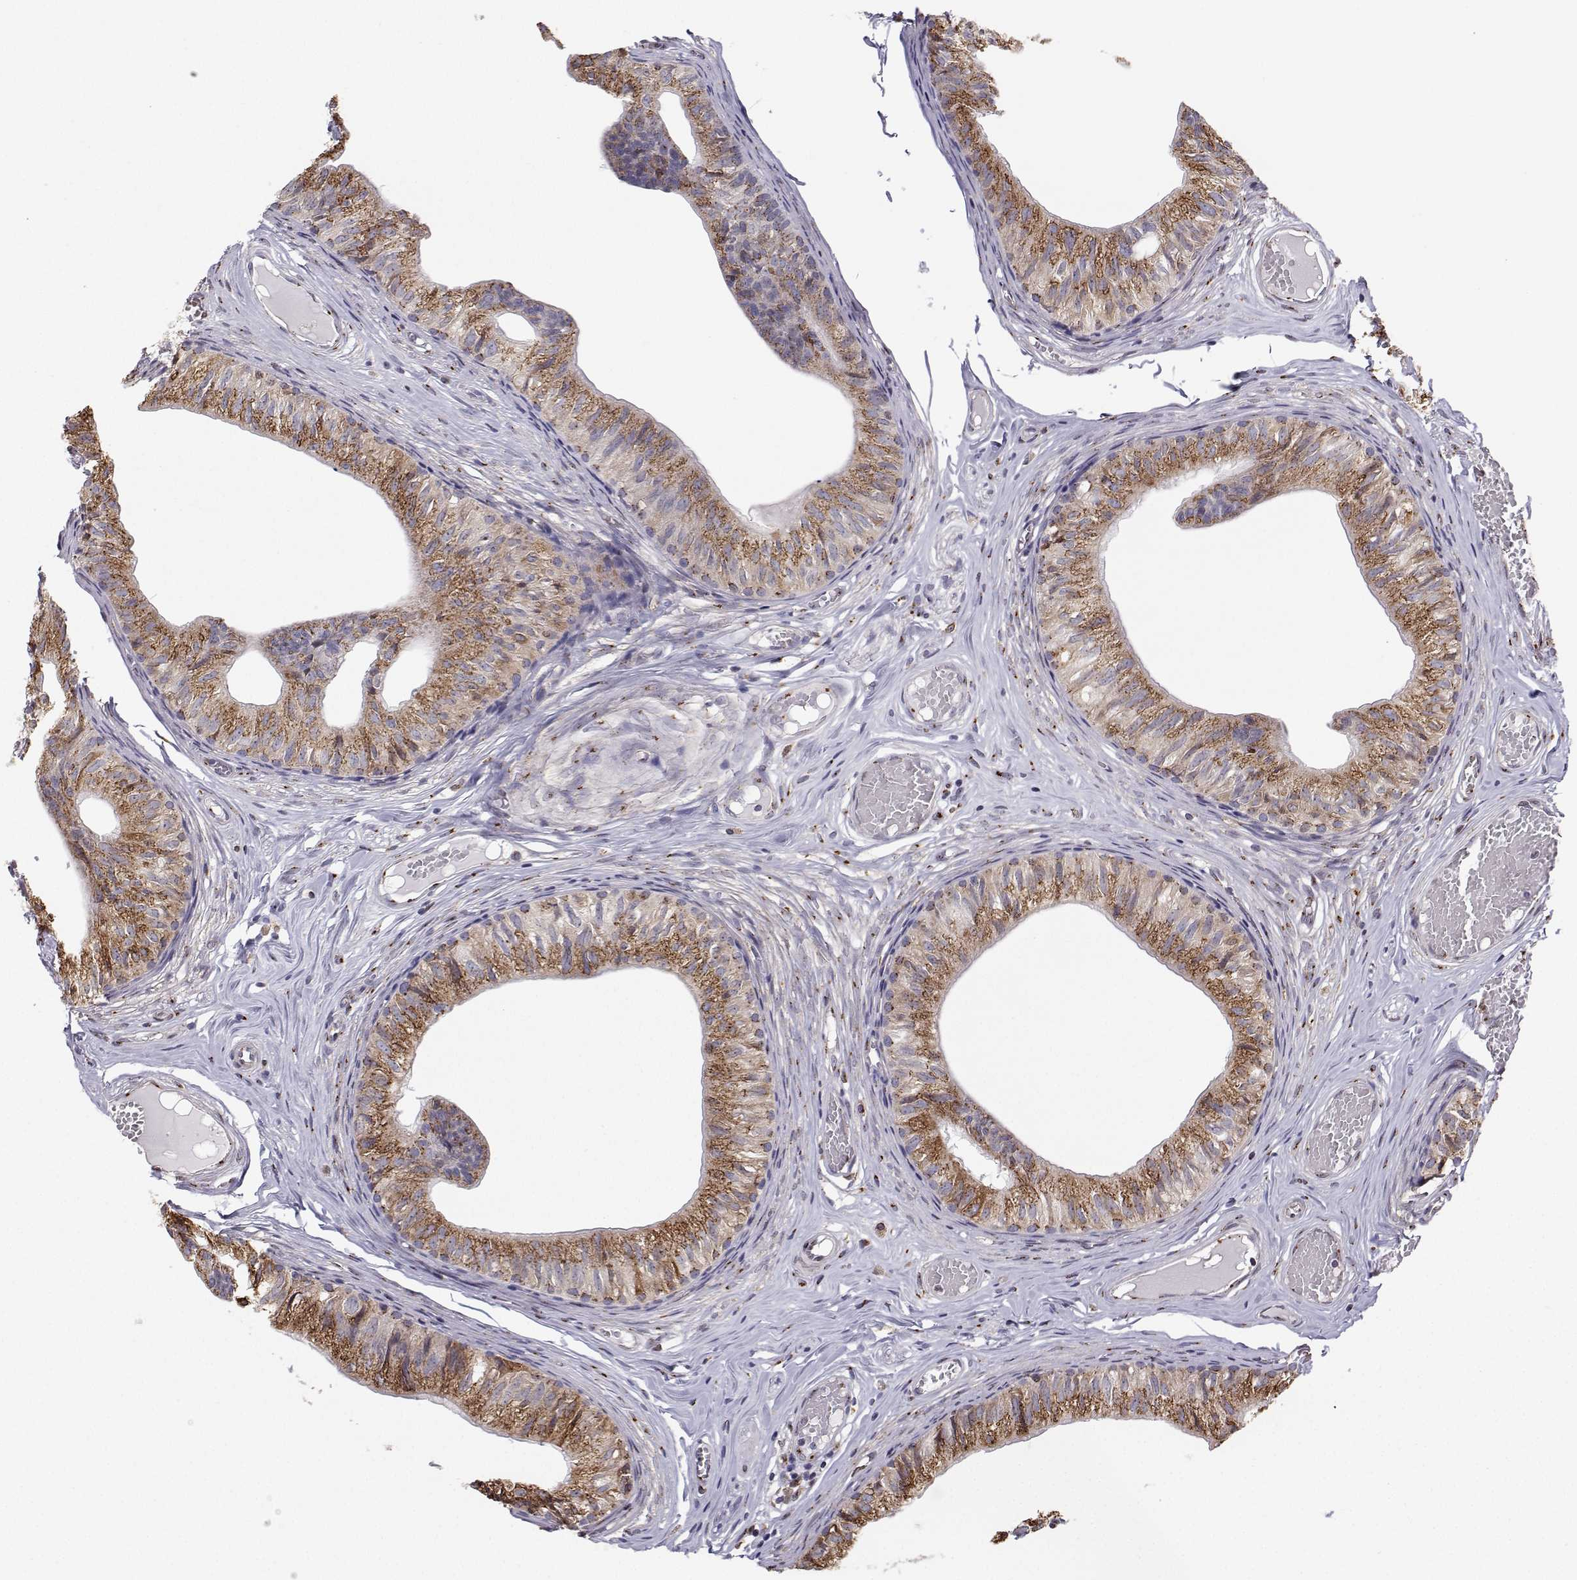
{"staining": {"intensity": "moderate", "quantity": ">75%", "location": "cytoplasmic/membranous"}, "tissue": "epididymis", "cell_type": "Glandular cells", "image_type": "normal", "snomed": [{"axis": "morphology", "description": "Normal tissue, NOS"}, {"axis": "topography", "description": "Epididymis"}], "caption": "This histopathology image displays immunohistochemistry (IHC) staining of unremarkable human epididymis, with medium moderate cytoplasmic/membranous expression in about >75% of glandular cells.", "gene": "STARD13", "patient": {"sex": "male", "age": 25}}